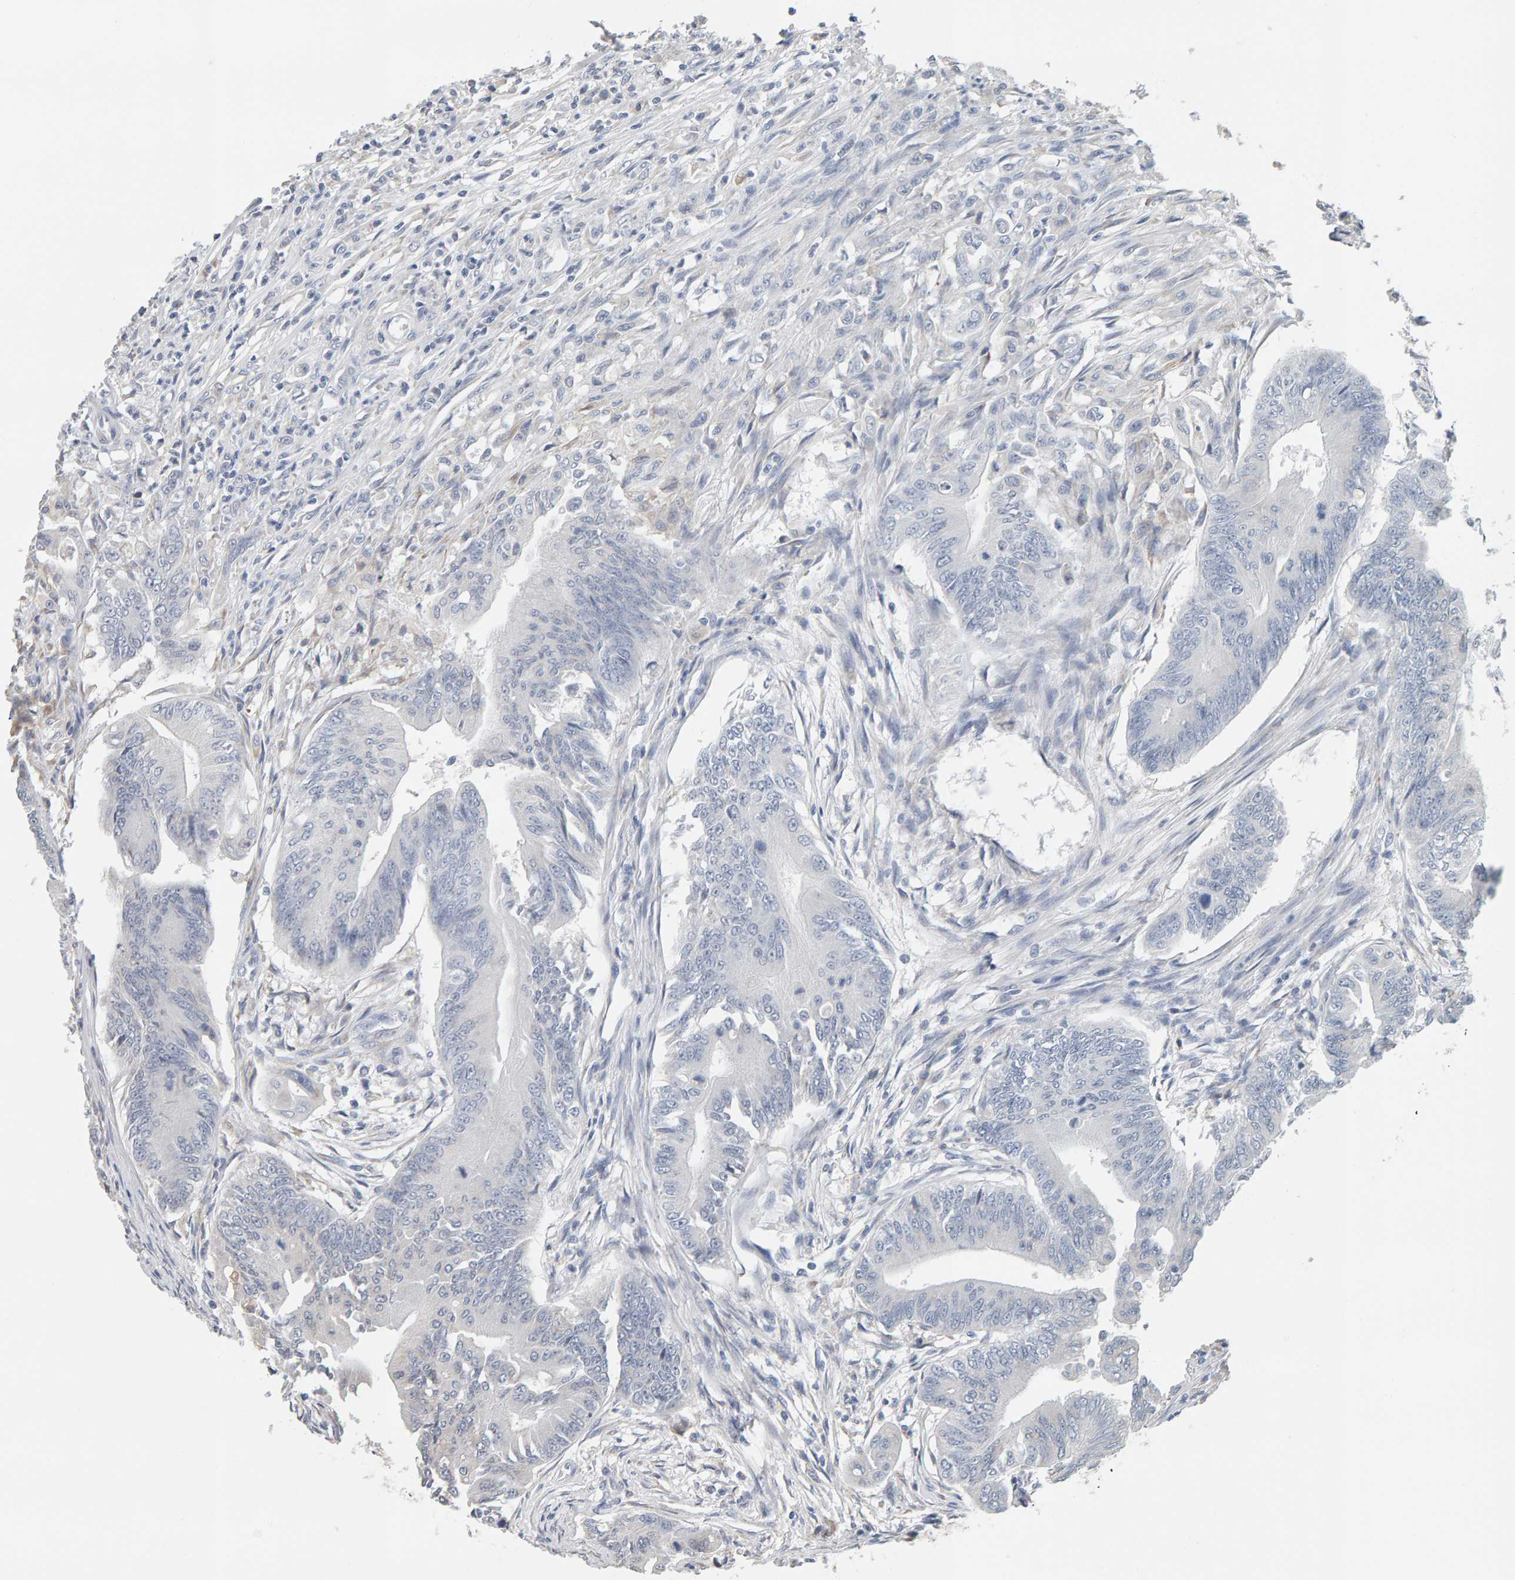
{"staining": {"intensity": "negative", "quantity": "none", "location": "none"}, "tissue": "colorectal cancer", "cell_type": "Tumor cells", "image_type": "cancer", "snomed": [{"axis": "morphology", "description": "Adenoma, NOS"}, {"axis": "morphology", "description": "Adenocarcinoma, NOS"}, {"axis": "topography", "description": "Colon"}], "caption": "The immunohistochemistry histopathology image has no significant staining in tumor cells of colorectal cancer tissue.", "gene": "ADHFE1", "patient": {"sex": "male", "age": 79}}